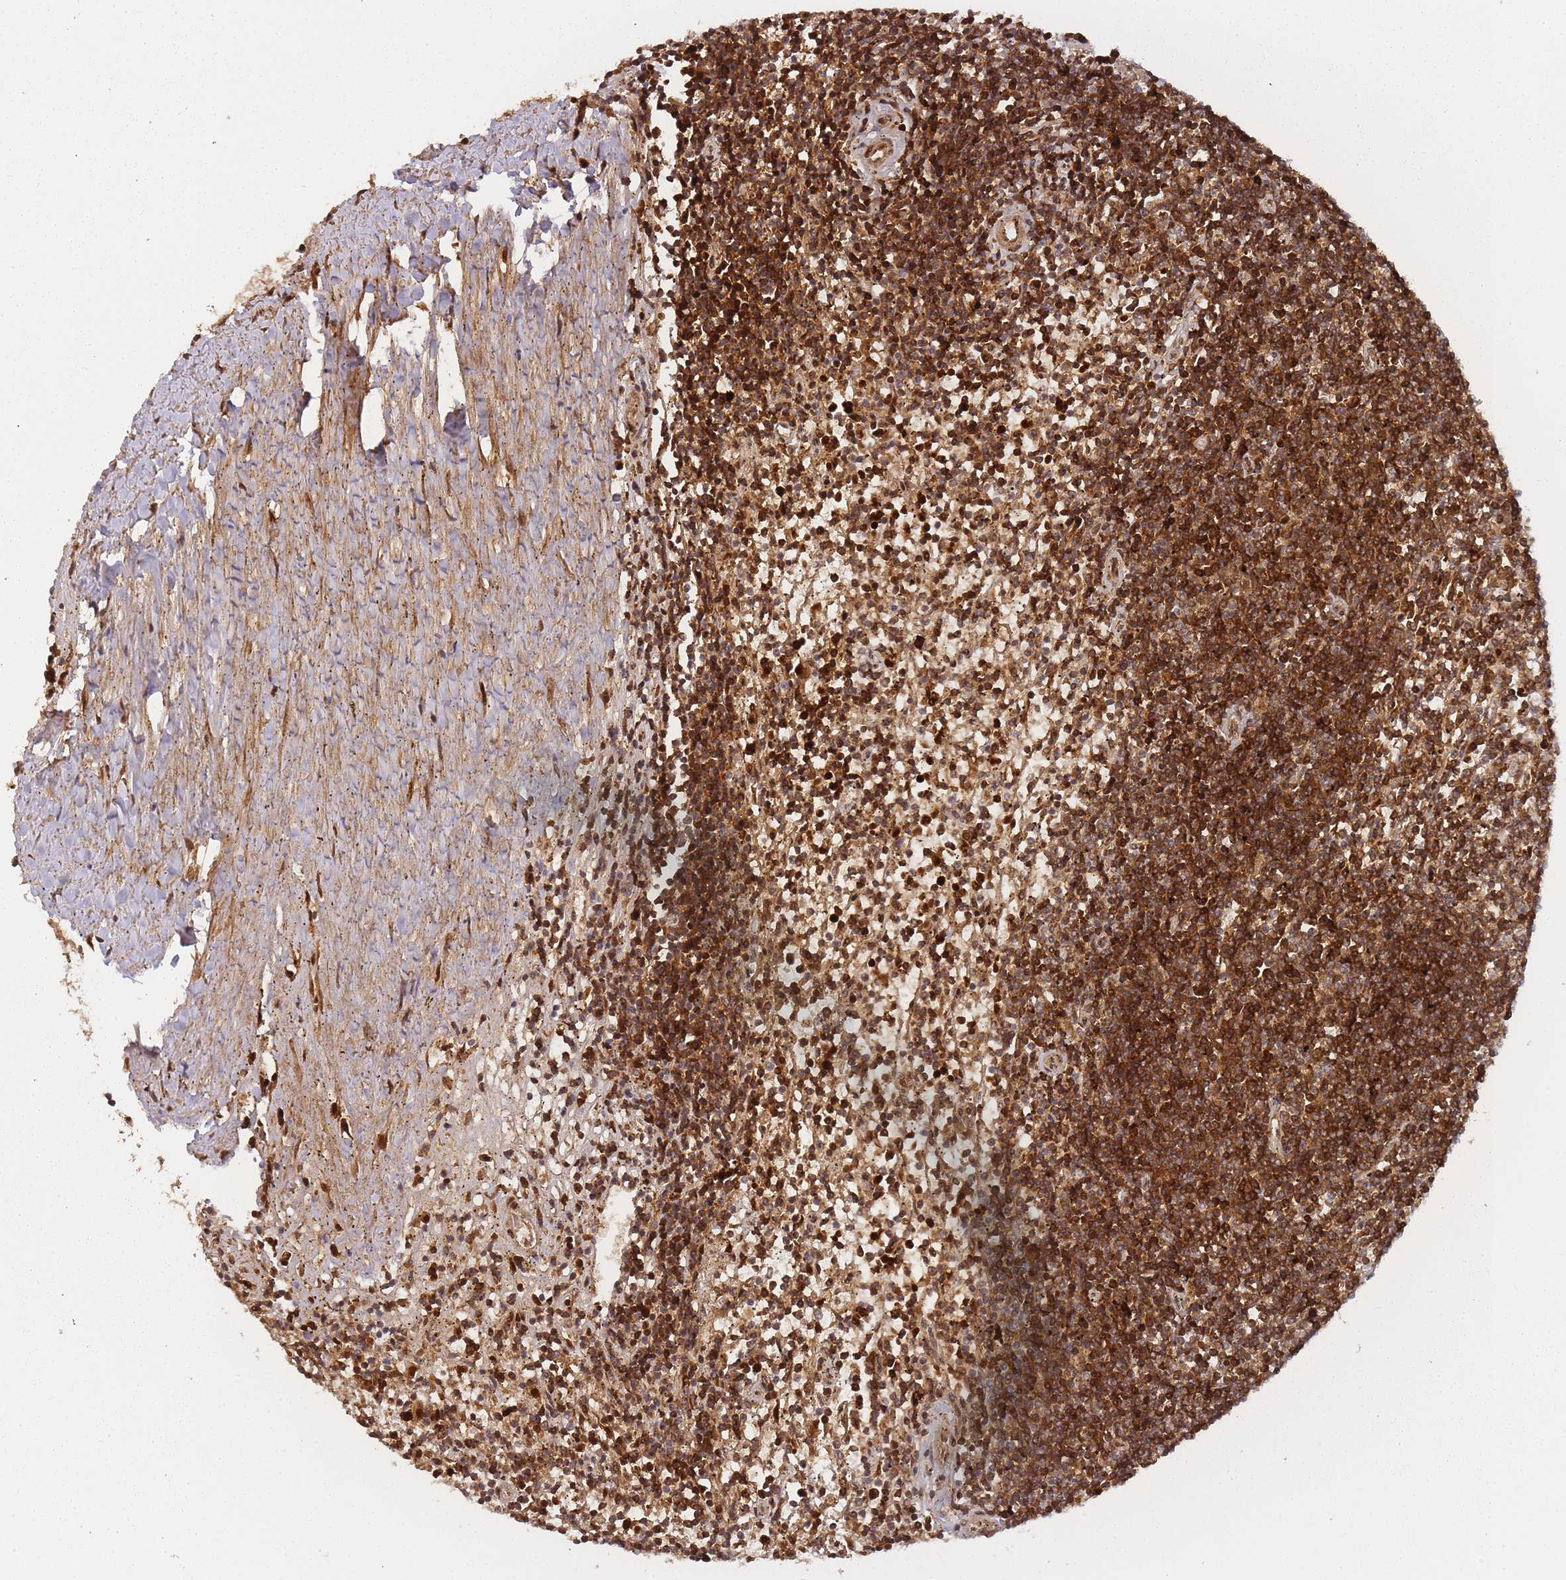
{"staining": {"intensity": "moderate", "quantity": ">75%", "location": "cytoplasmic/membranous,nuclear"}, "tissue": "lymphoma", "cell_type": "Tumor cells", "image_type": "cancer", "snomed": [{"axis": "morphology", "description": "Malignant lymphoma, non-Hodgkin's type, Low grade"}, {"axis": "topography", "description": "Spleen"}], "caption": "Immunohistochemistry (IHC) photomicrograph of neoplastic tissue: malignant lymphoma, non-Hodgkin's type (low-grade) stained using immunohistochemistry shows medium levels of moderate protein expression localized specifically in the cytoplasmic/membranous and nuclear of tumor cells, appearing as a cytoplasmic/membranous and nuclear brown color.", "gene": "ZNF497", "patient": {"sex": "male", "age": 76}}